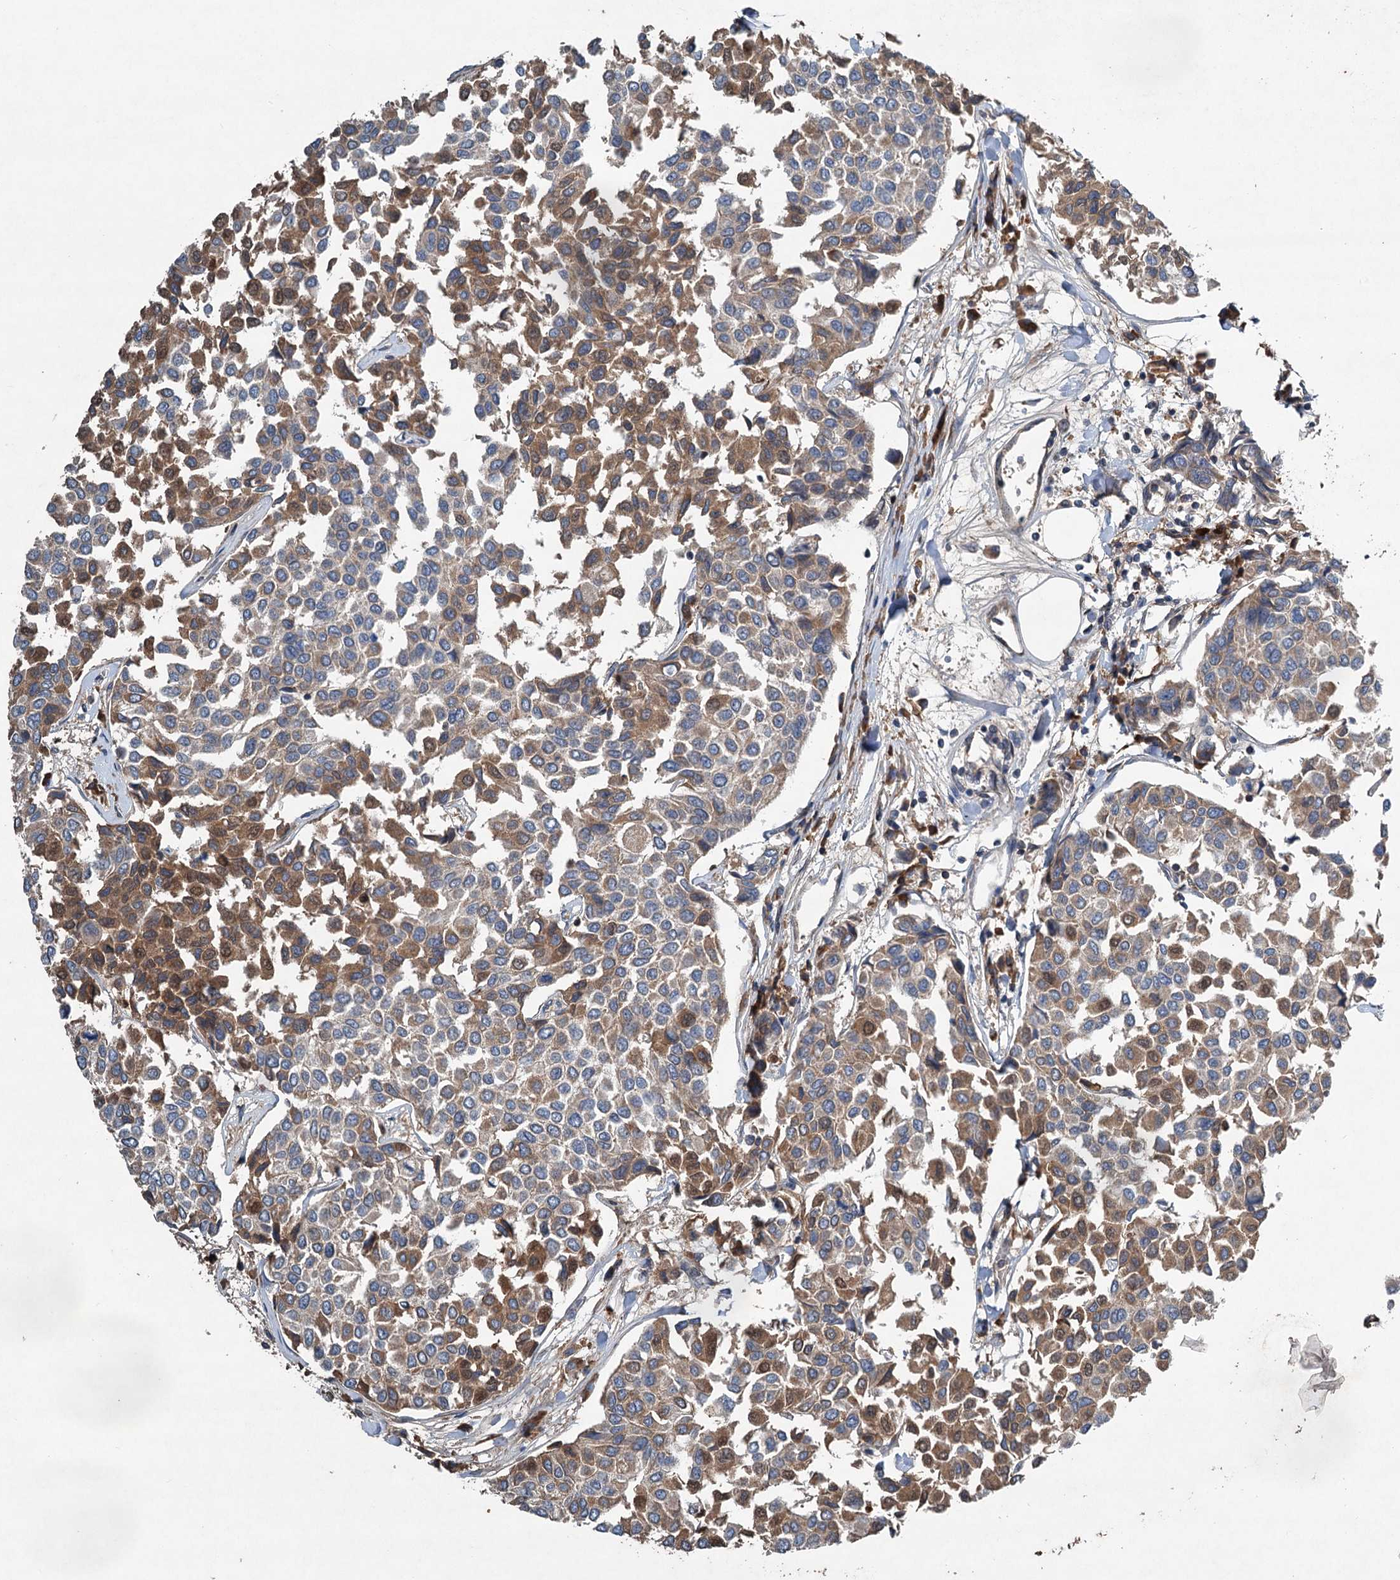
{"staining": {"intensity": "moderate", "quantity": "25%-75%", "location": "cytoplasmic/membranous"}, "tissue": "breast cancer", "cell_type": "Tumor cells", "image_type": "cancer", "snomed": [{"axis": "morphology", "description": "Duct carcinoma"}, {"axis": "topography", "description": "Breast"}], "caption": "This is an image of immunohistochemistry (IHC) staining of breast invasive ductal carcinoma, which shows moderate expression in the cytoplasmic/membranous of tumor cells.", "gene": "TAPBPL", "patient": {"sex": "female", "age": 55}}